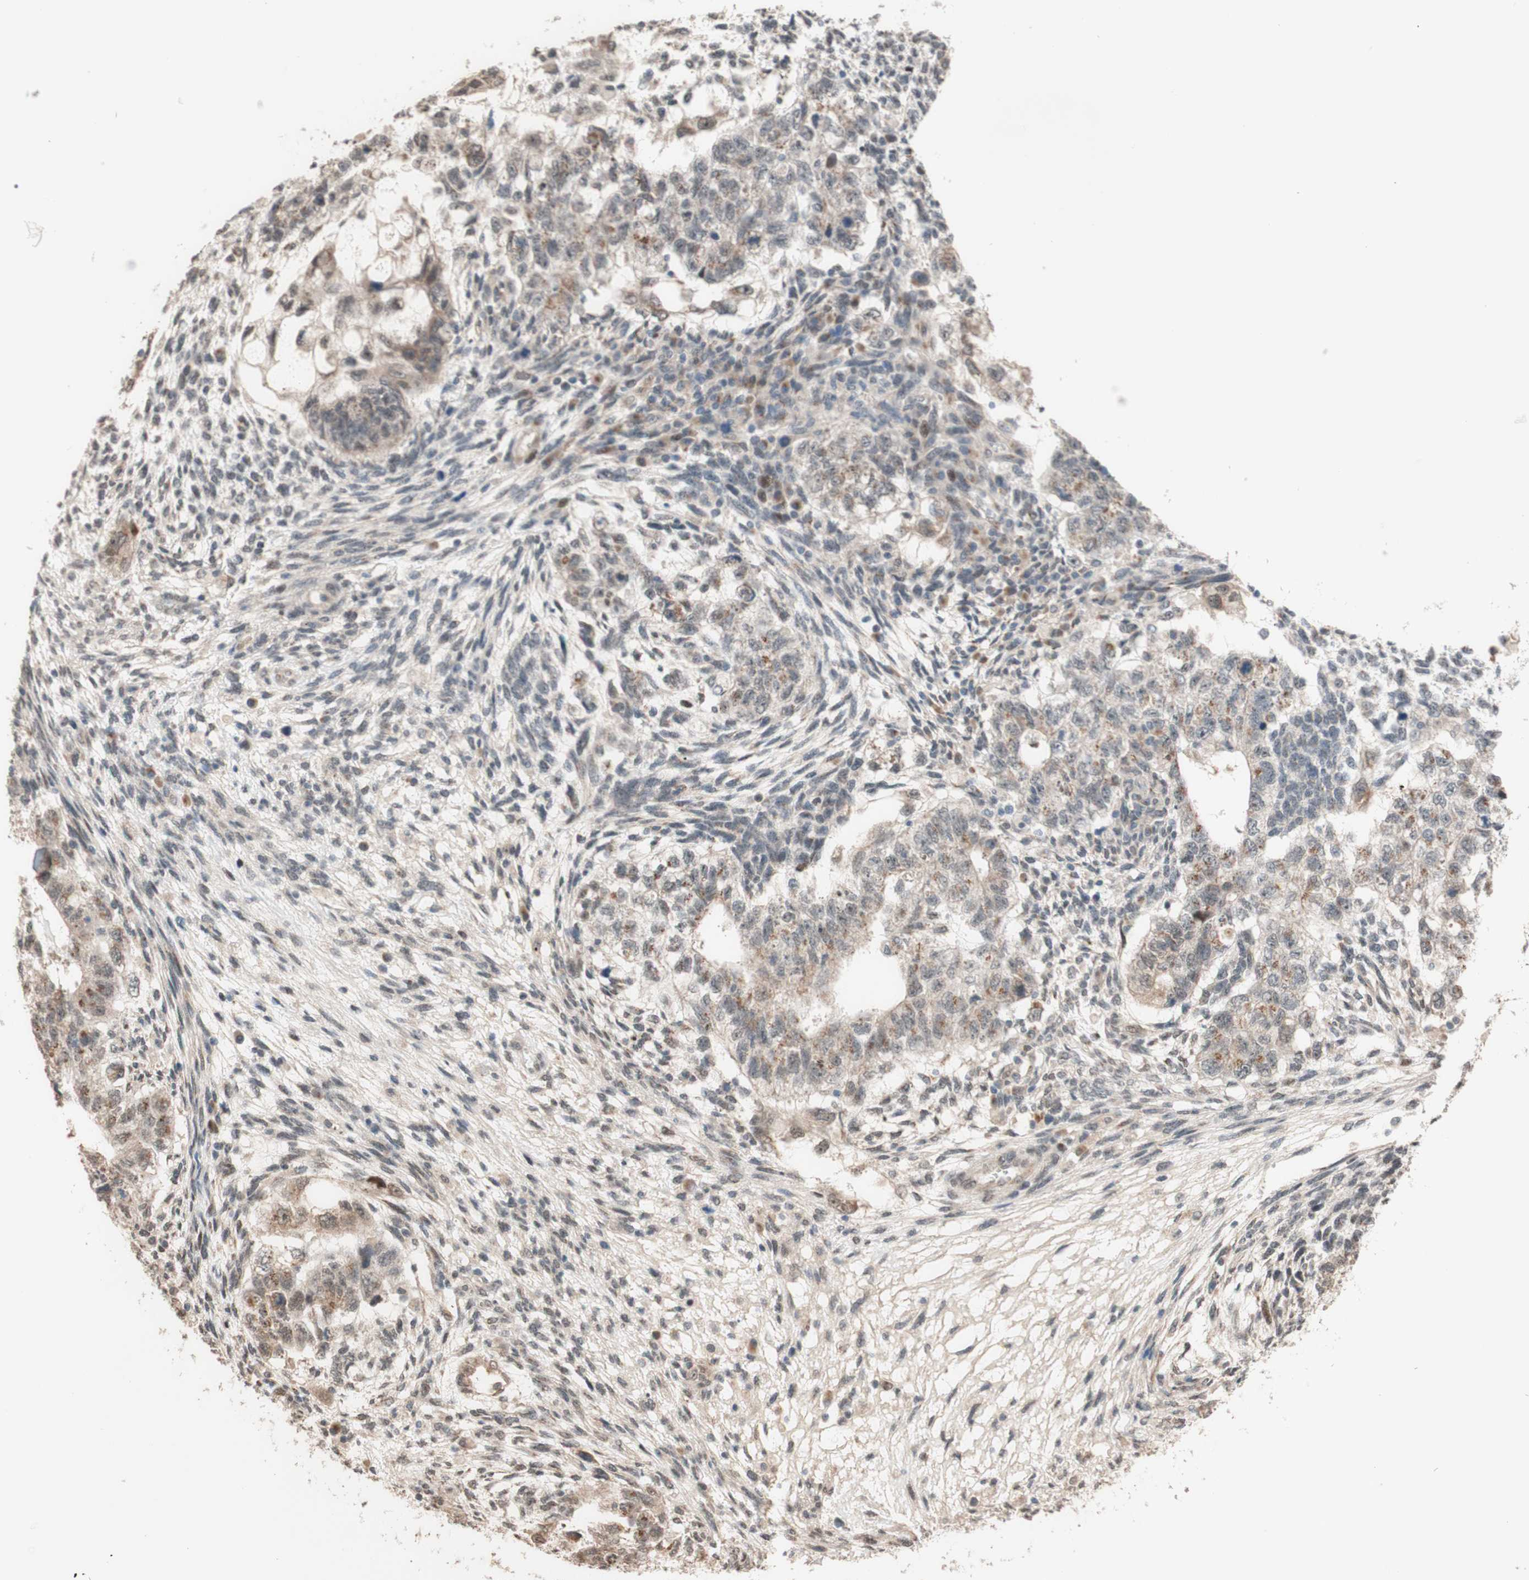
{"staining": {"intensity": "weak", "quantity": ">75%", "location": "cytoplasmic/membranous"}, "tissue": "testis cancer", "cell_type": "Tumor cells", "image_type": "cancer", "snomed": [{"axis": "morphology", "description": "Normal tissue, NOS"}, {"axis": "morphology", "description": "Carcinoma, Embryonal, NOS"}, {"axis": "topography", "description": "Testis"}], "caption": "There is low levels of weak cytoplasmic/membranous staining in tumor cells of testis cancer (embryonal carcinoma), as demonstrated by immunohistochemical staining (brown color).", "gene": "CCNC", "patient": {"sex": "male", "age": 36}}